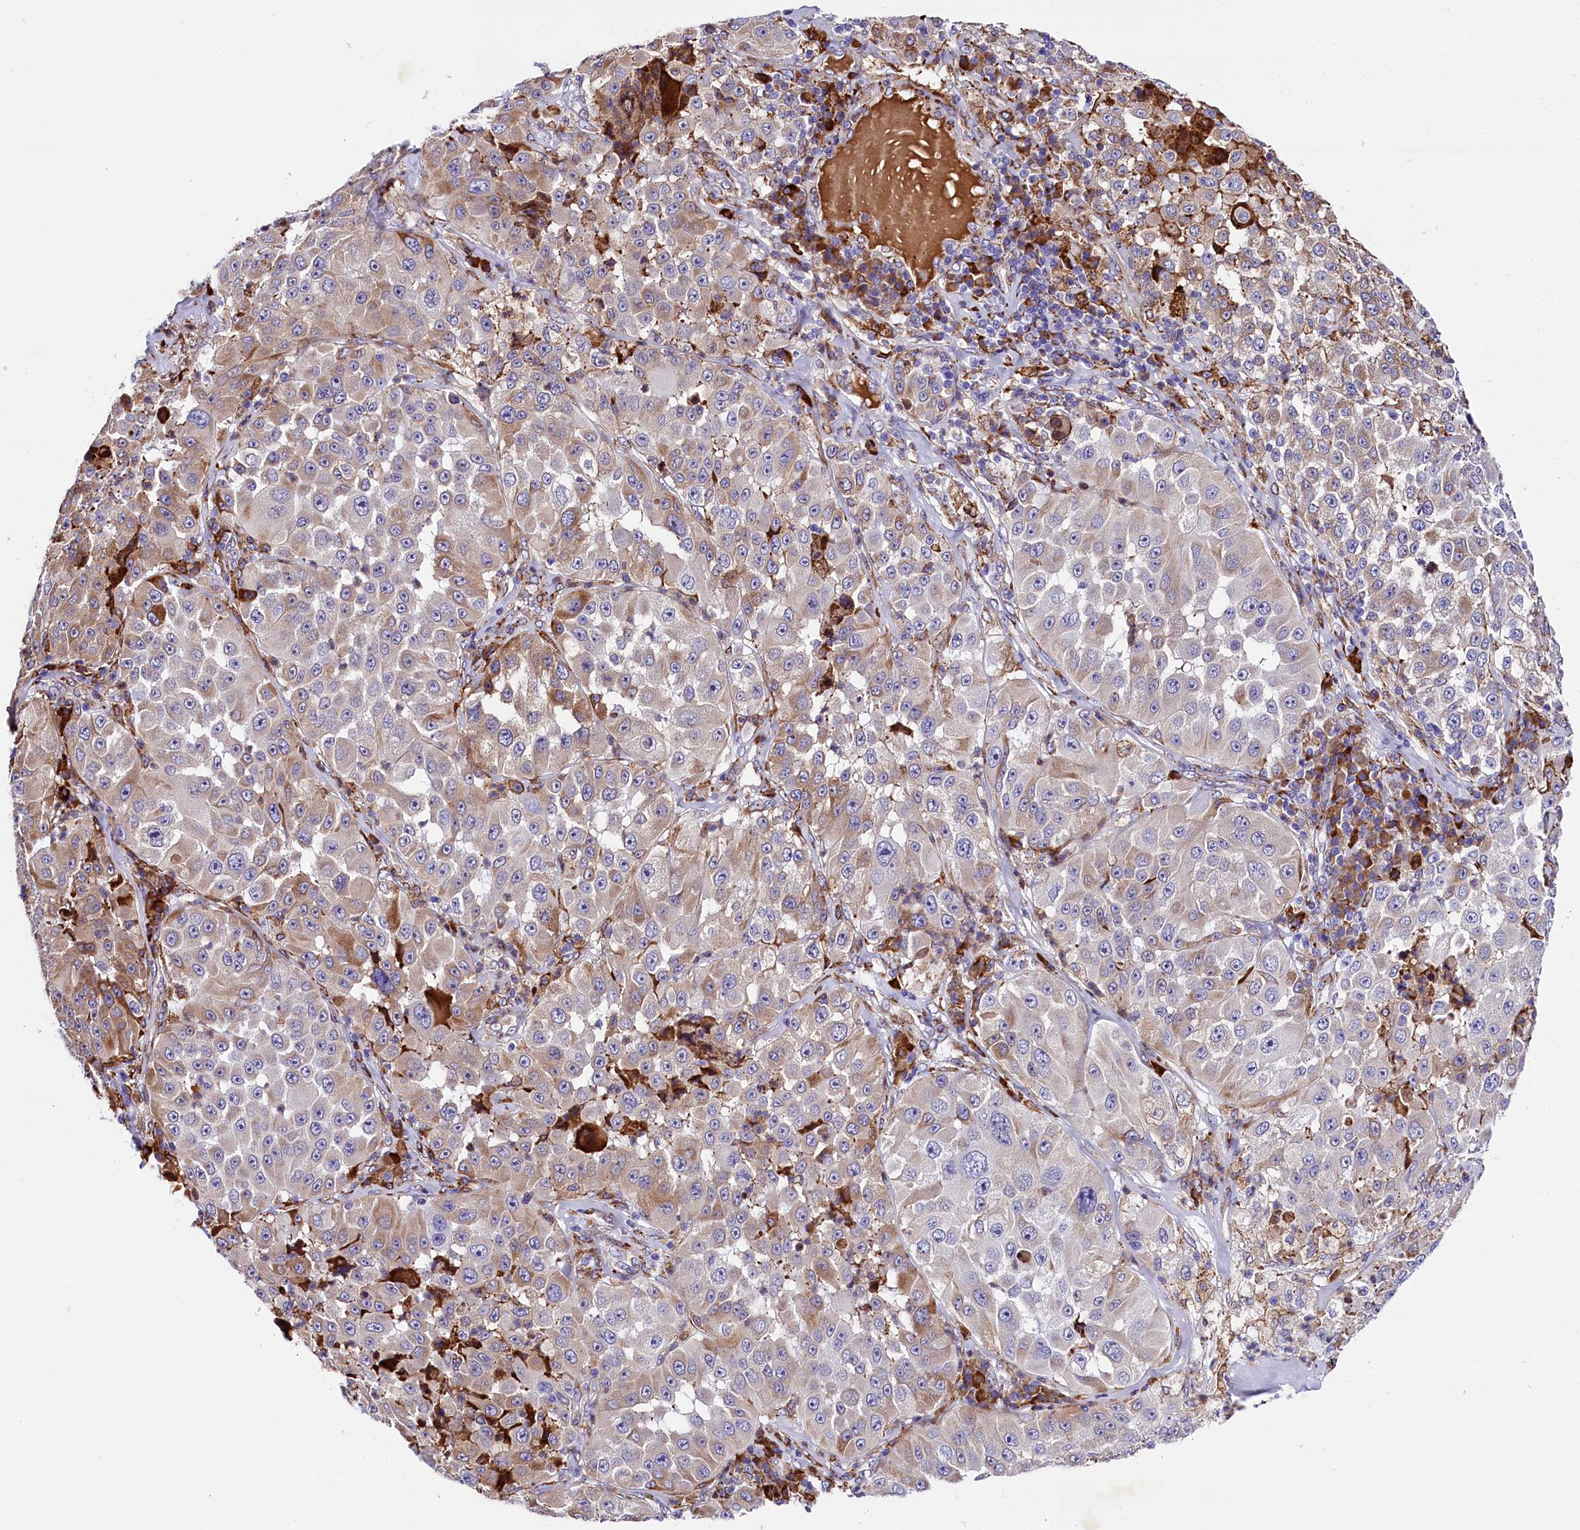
{"staining": {"intensity": "weak", "quantity": "25%-75%", "location": "cytoplasmic/membranous"}, "tissue": "melanoma", "cell_type": "Tumor cells", "image_type": "cancer", "snomed": [{"axis": "morphology", "description": "Malignant melanoma, Metastatic site"}, {"axis": "topography", "description": "Lymph node"}], "caption": "Immunohistochemical staining of melanoma exhibits low levels of weak cytoplasmic/membranous protein positivity in approximately 25%-75% of tumor cells.", "gene": "CMTR2", "patient": {"sex": "male", "age": 62}}